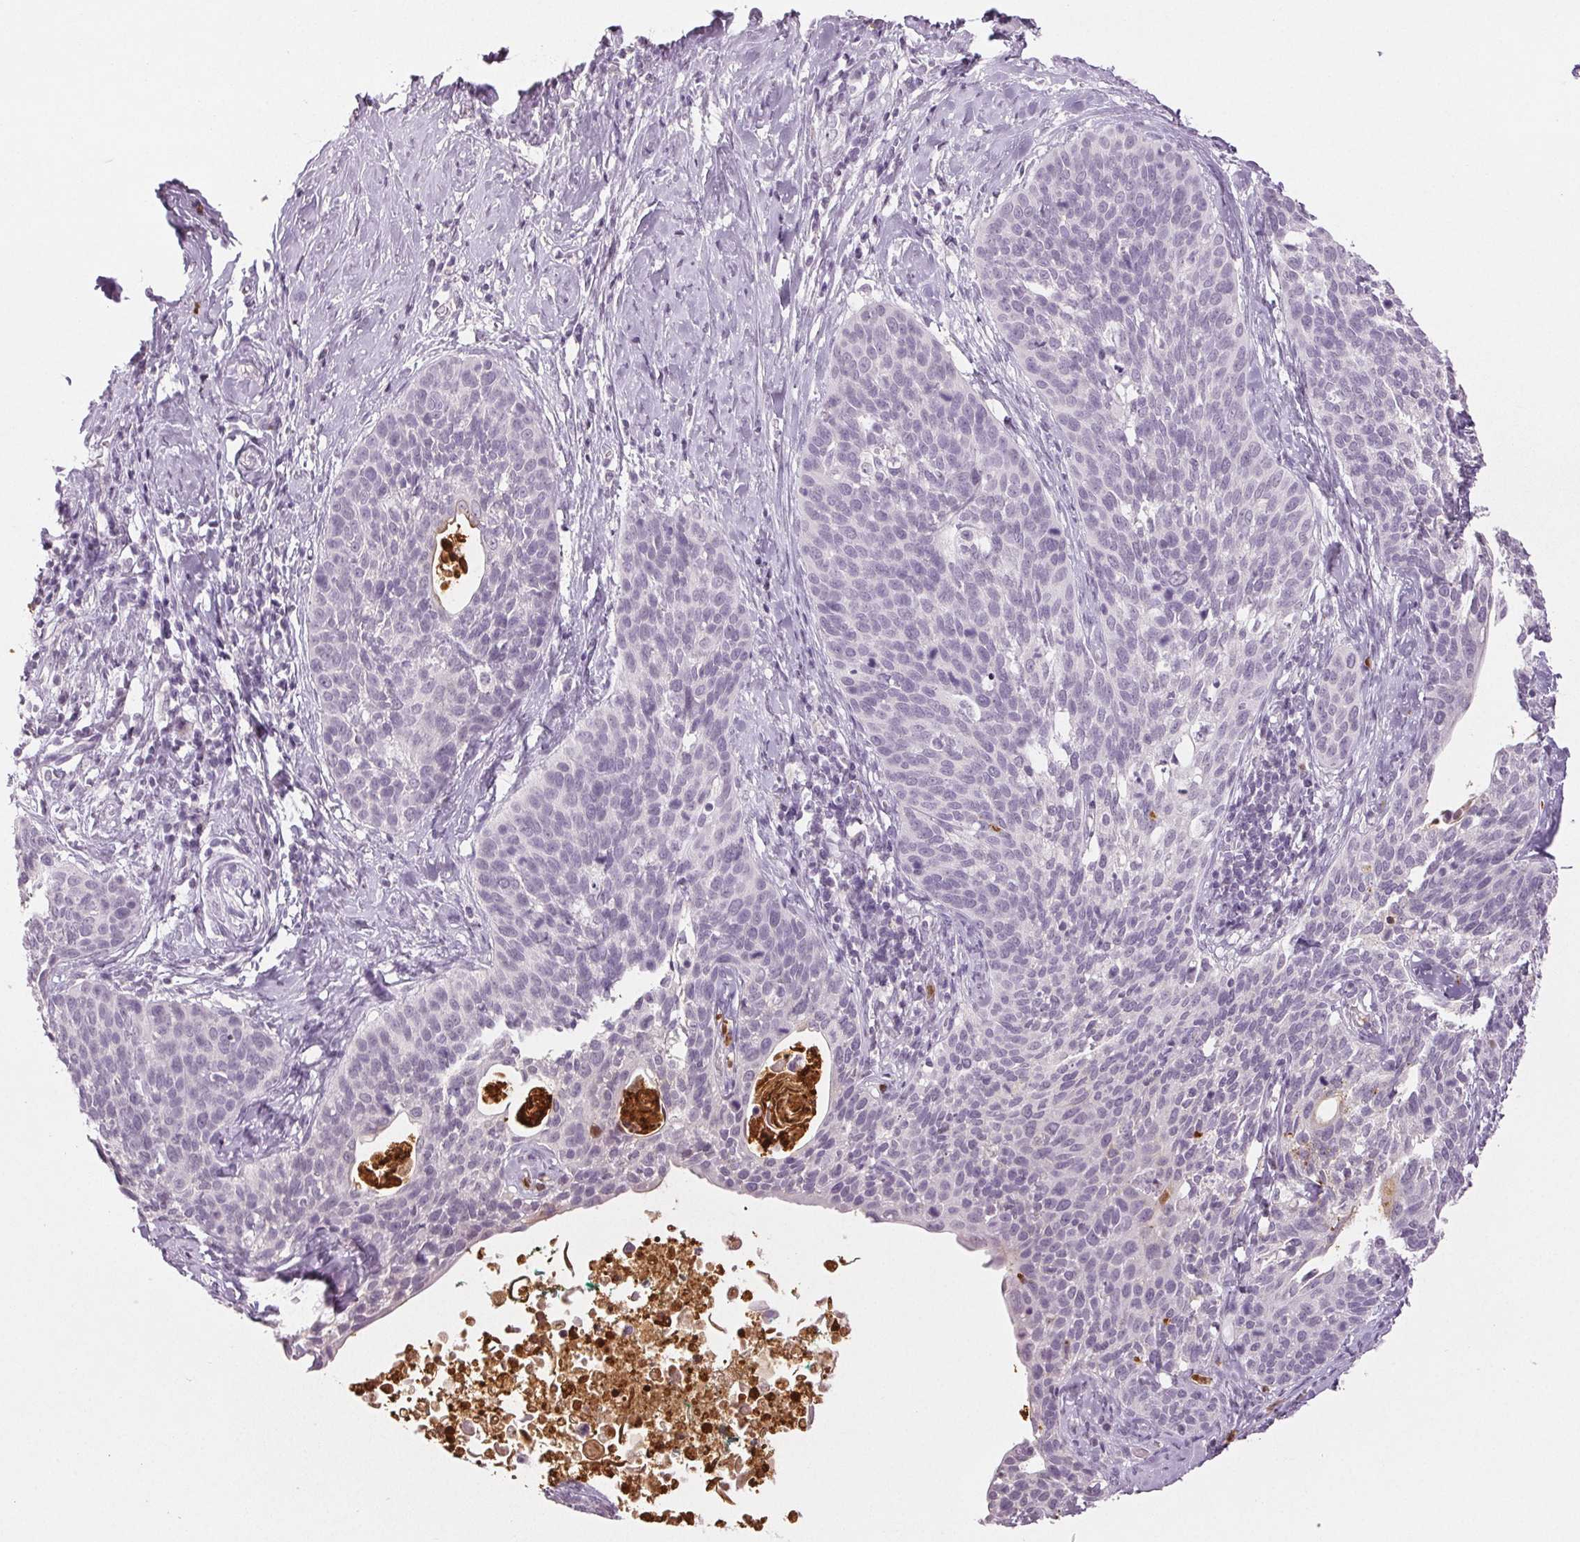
{"staining": {"intensity": "negative", "quantity": "none", "location": "none"}, "tissue": "cervical cancer", "cell_type": "Tumor cells", "image_type": "cancer", "snomed": [{"axis": "morphology", "description": "Squamous cell carcinoma, NOS"}, {"axis": "topography", "description": "Cervix"}], "caption": "The immunohistochemistry photomicrograph has no significant staining in tumor cells of cervical cancer (squamous cell carcinoma) tissue.", "gene": "LTF", "patient": {"sex": "female", "age": 69}}